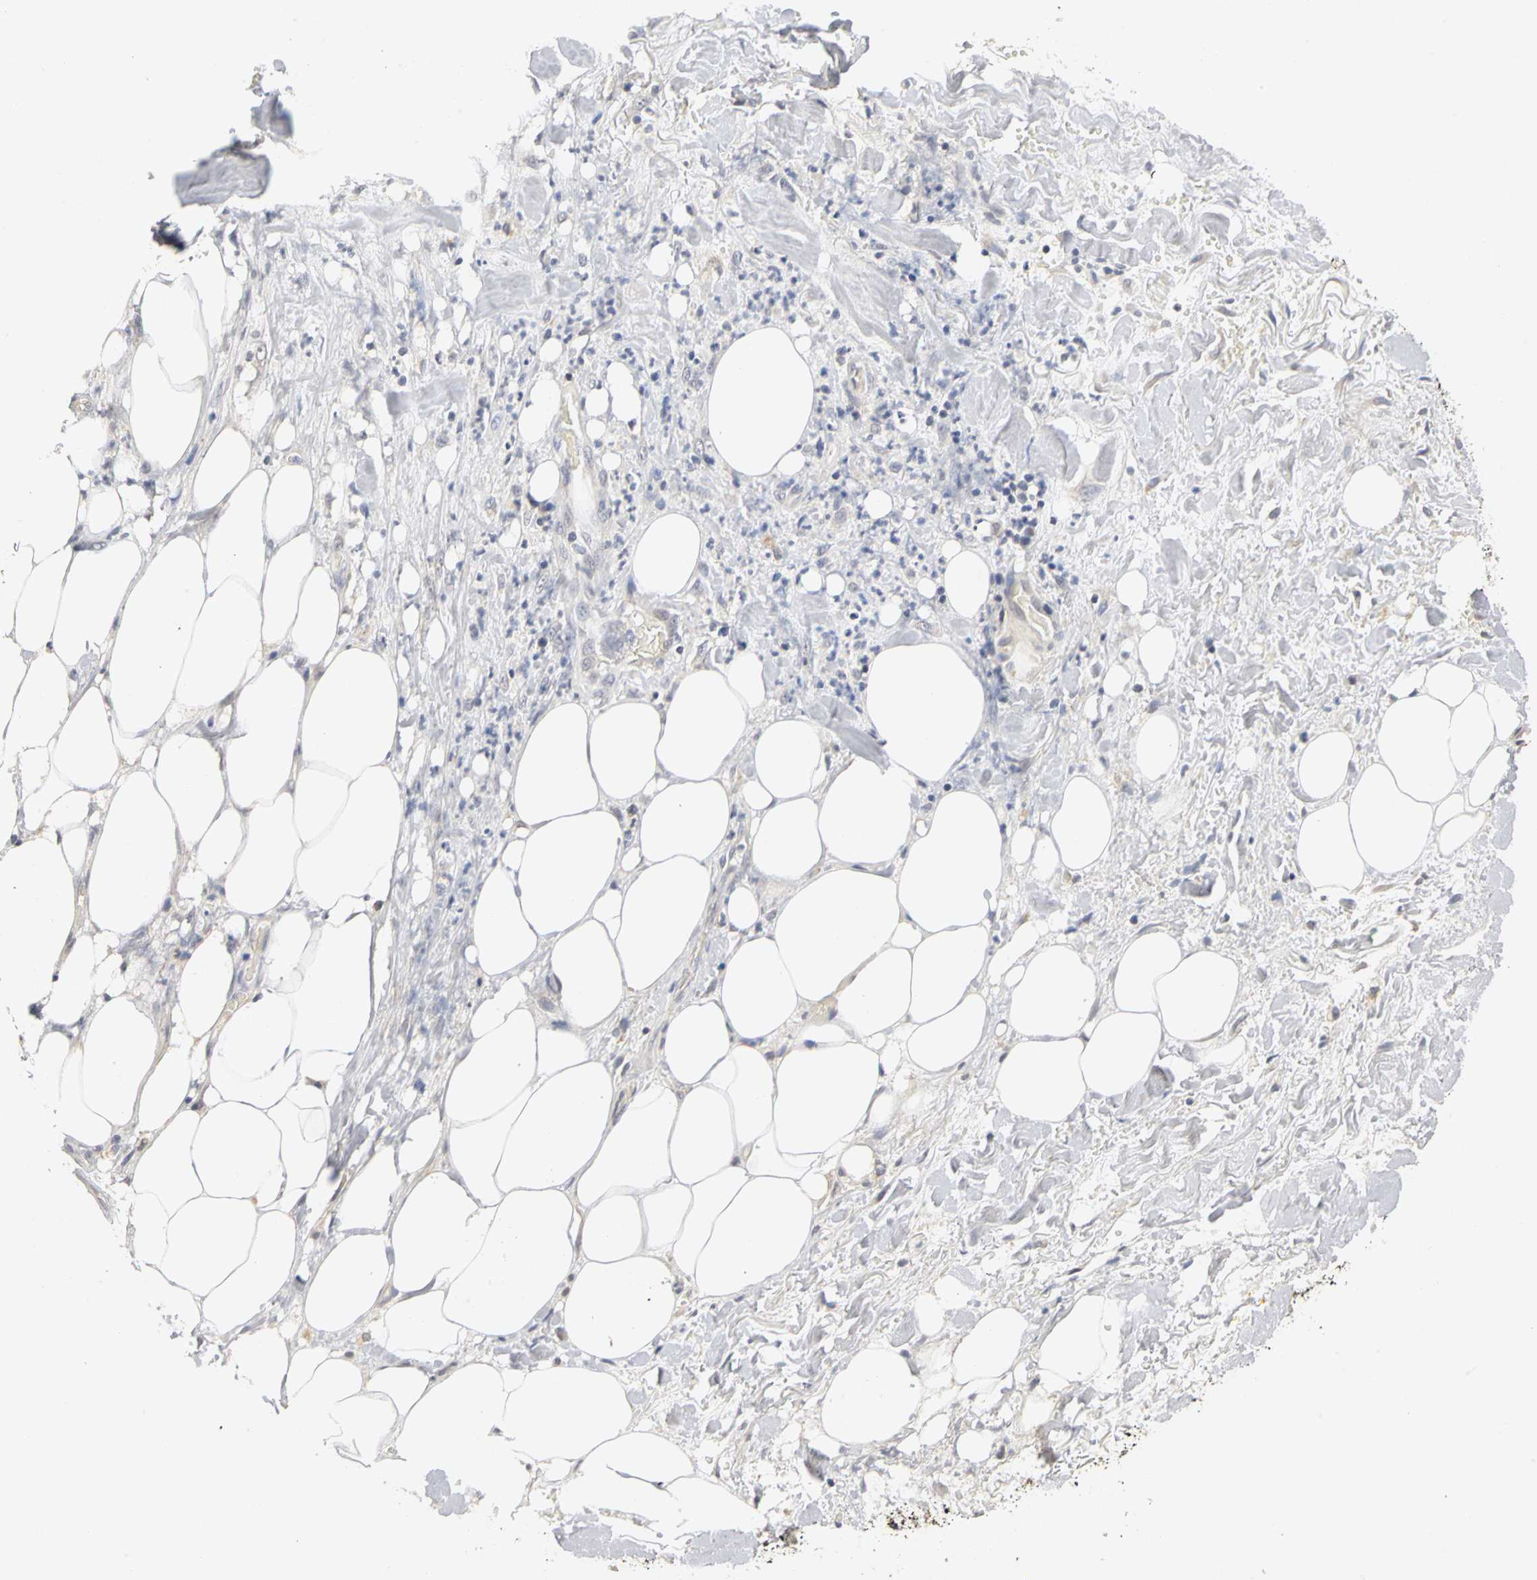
{"staining": {"intensity": "negative", "quantity": "none", "location": "none"}, "tissue": "pancreatic cancer", "cell_type": "Tumor cells", "image_type": "cancer", "snomed": [{"axis": "morphology", "description": "Adenocarcinoma, NOS"}, {"axis": "topography", "description": "Pancreas"}], "caption": "High power microscopy micrograph of an IHC photomicrograph of pancreatic cancer, revealing no significant positivity in tumor cells.", "gene": "PGR", "patient": {"sex": "male", "age": 70}}